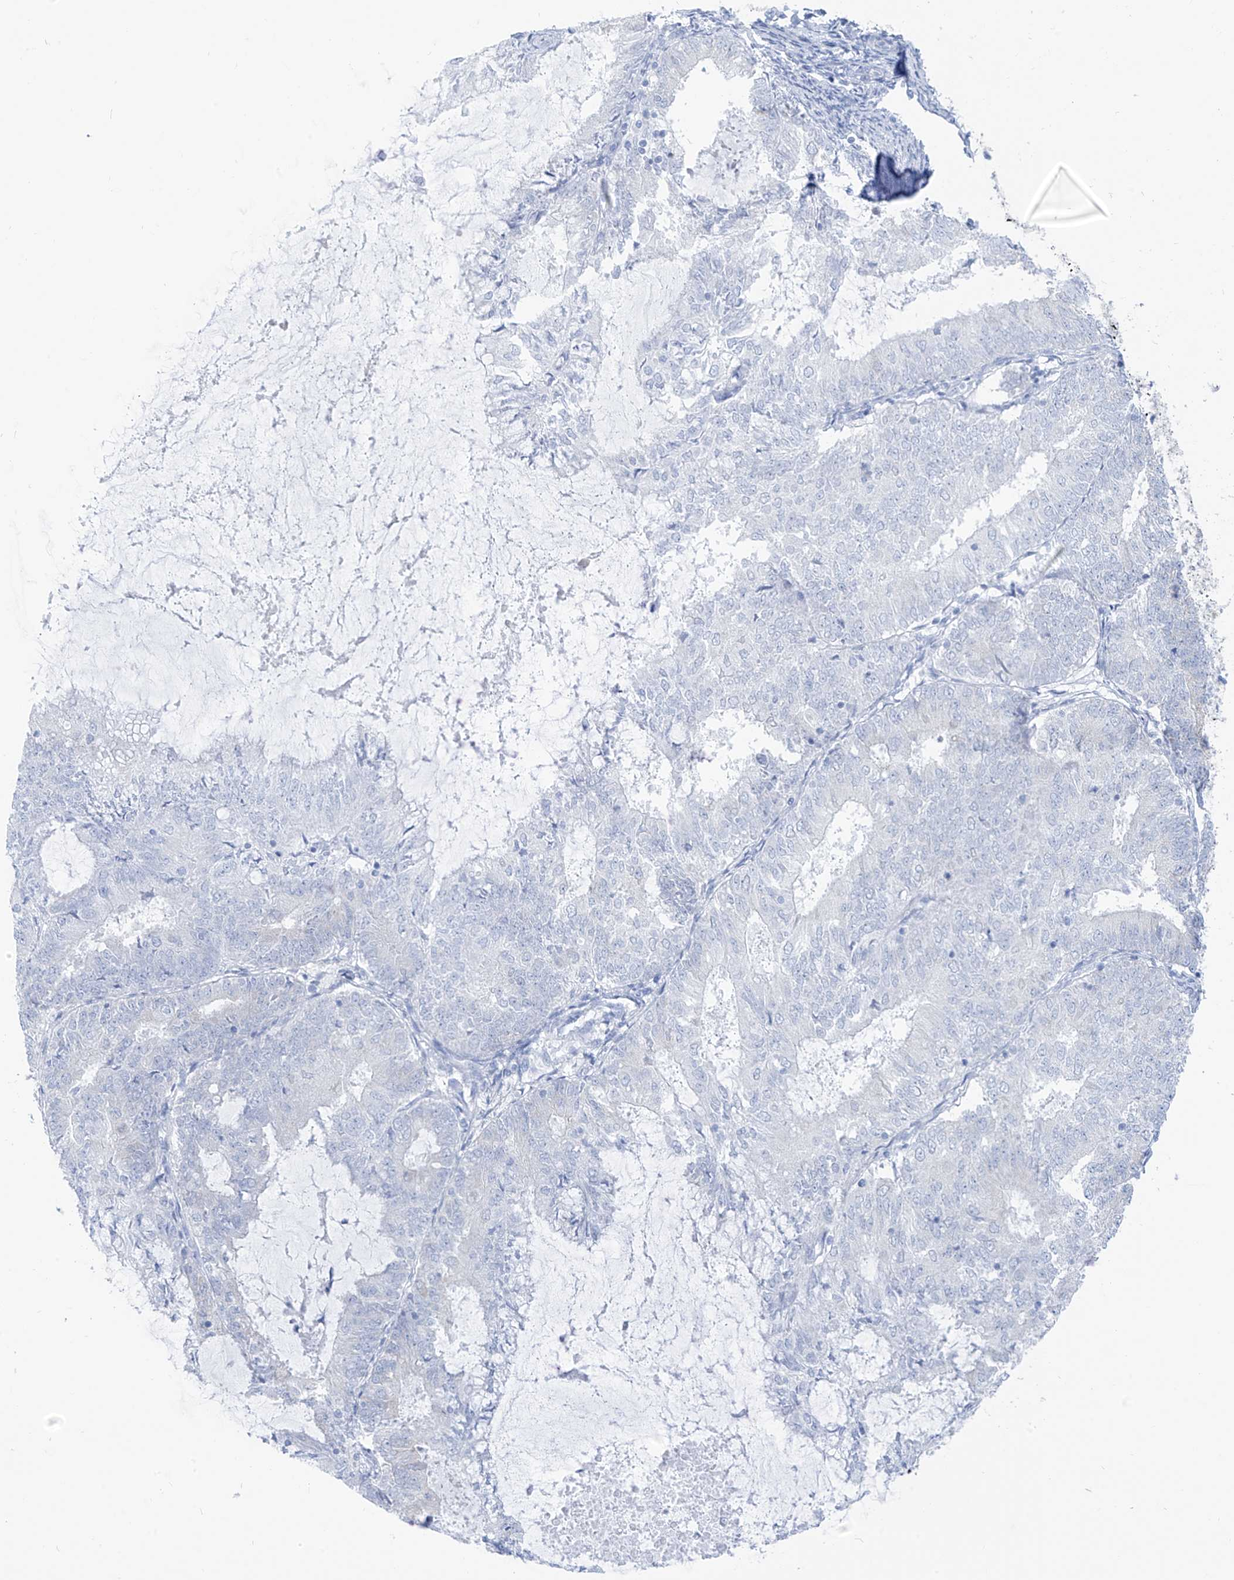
{"staining": {"intensity": "negative", "quantity": "none", "location": "none"}, "tissue": "endometrial cancer", "cell_type": "Tumor cells", "image_type": "cancer", "snomed": [{"axis": "morphology", "description": "Adenocarcinoma, NOS"}, {"axis": "topography", "description": "Endometrium"}], "caption": "Endometrial adenocarcinoma was stained to show a protein in brown. There is no significant staining in tumor cells.", "gene": "RCN2", "patient": {"sex": "female", "age": 57}}